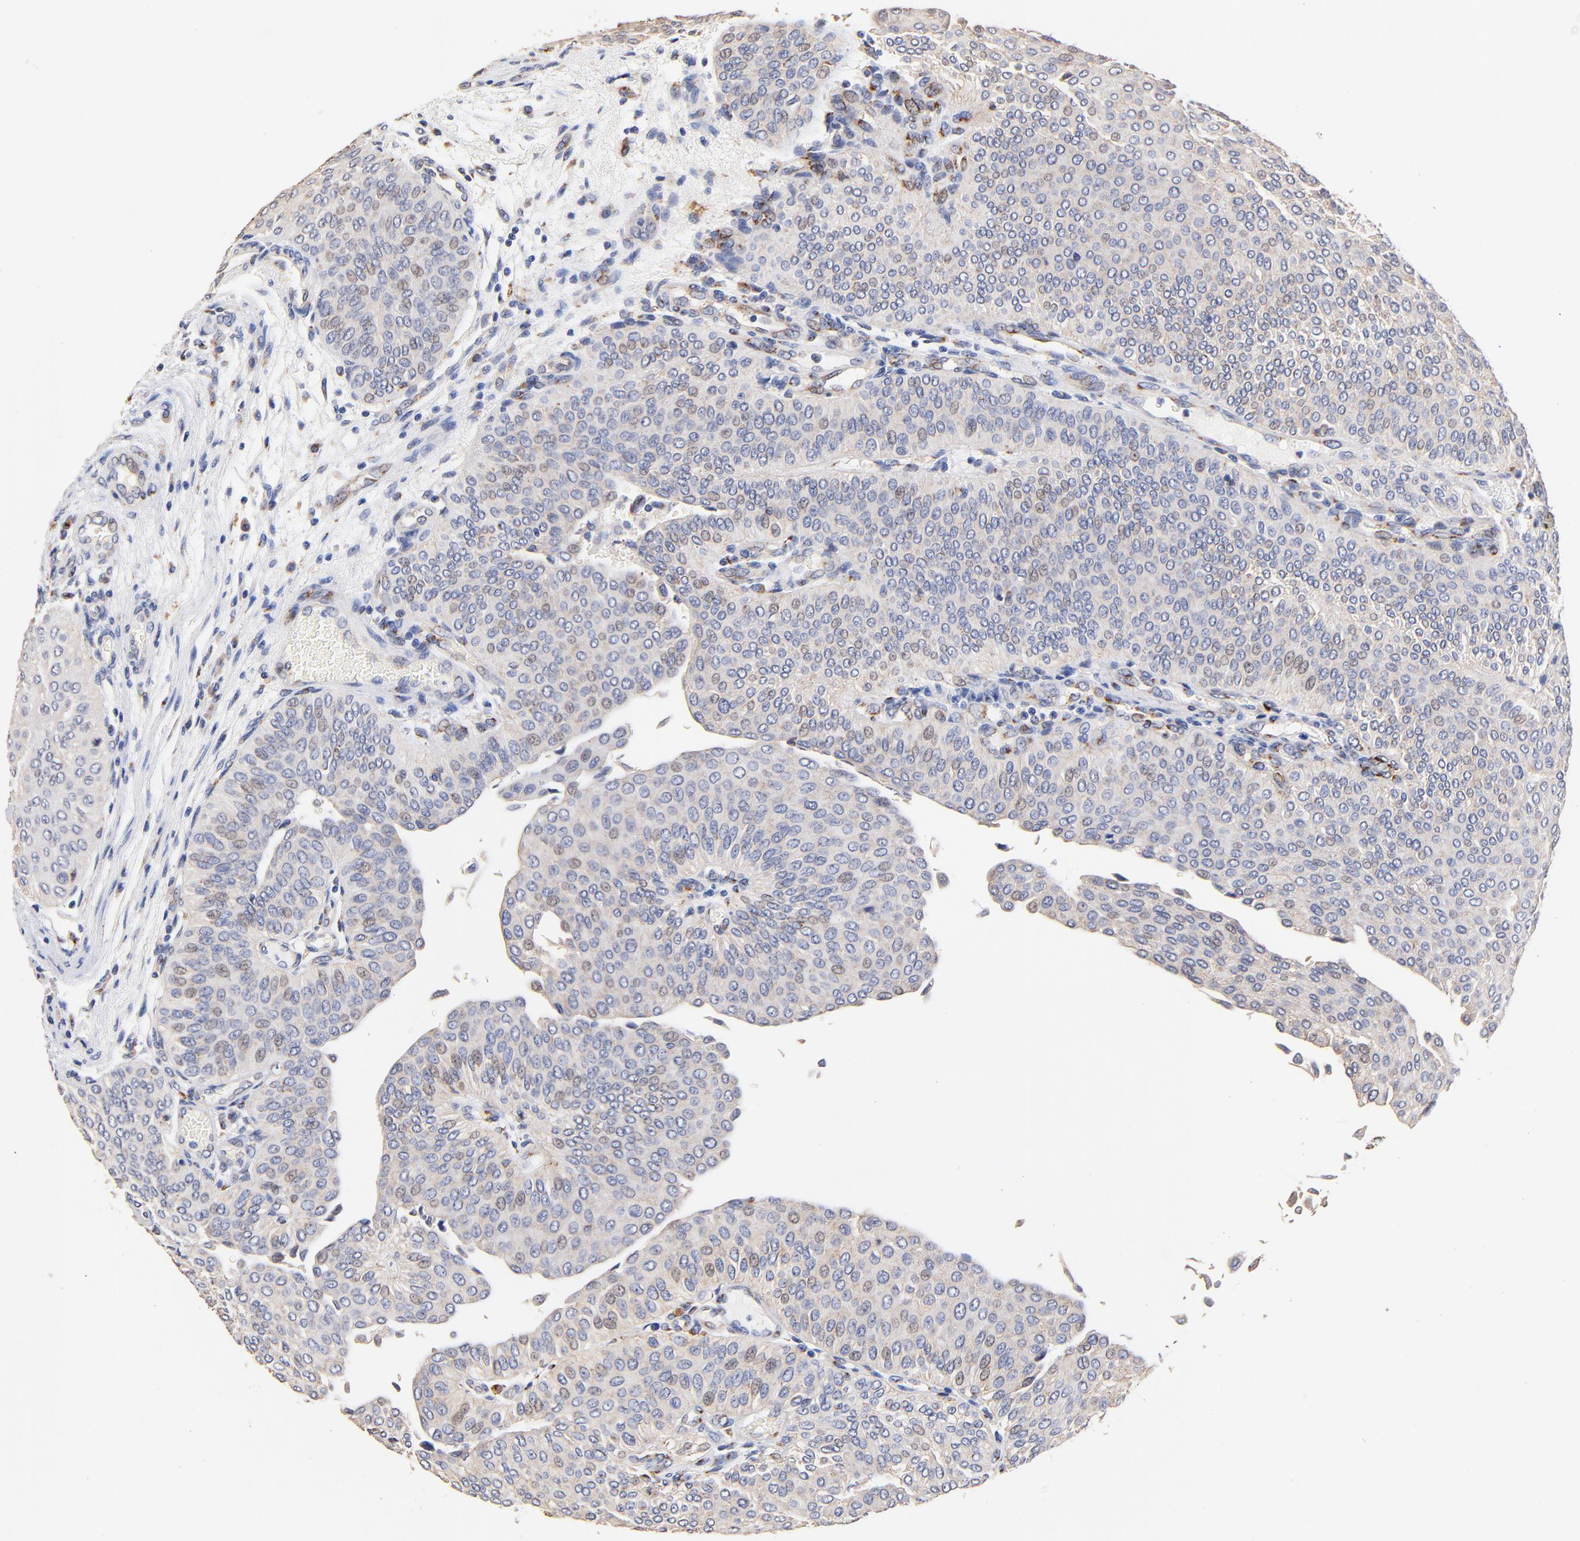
{"staining": {"intensity": "weak", "quantity": "<25%", "location": "nuclear"}, "tissue": "urothelial cancer", "cell_type": "Tumor cells", "image_type": "cancer", "snomed": [{"axis": "morphology", "description": "Urothelial carcinoma, Low grade"}, {"axis": "topography", "description": "Urinary bladder"}], "caption": "A high-resolution histopathology image shows immunohistochemistry staining of low-grade urothelial carcinoma, which reveals no significant positivity in tumor cells. Nuclei are stained in blue.", "gene": "FMNL3", "patient": {"sex": "male", "age": 64}}